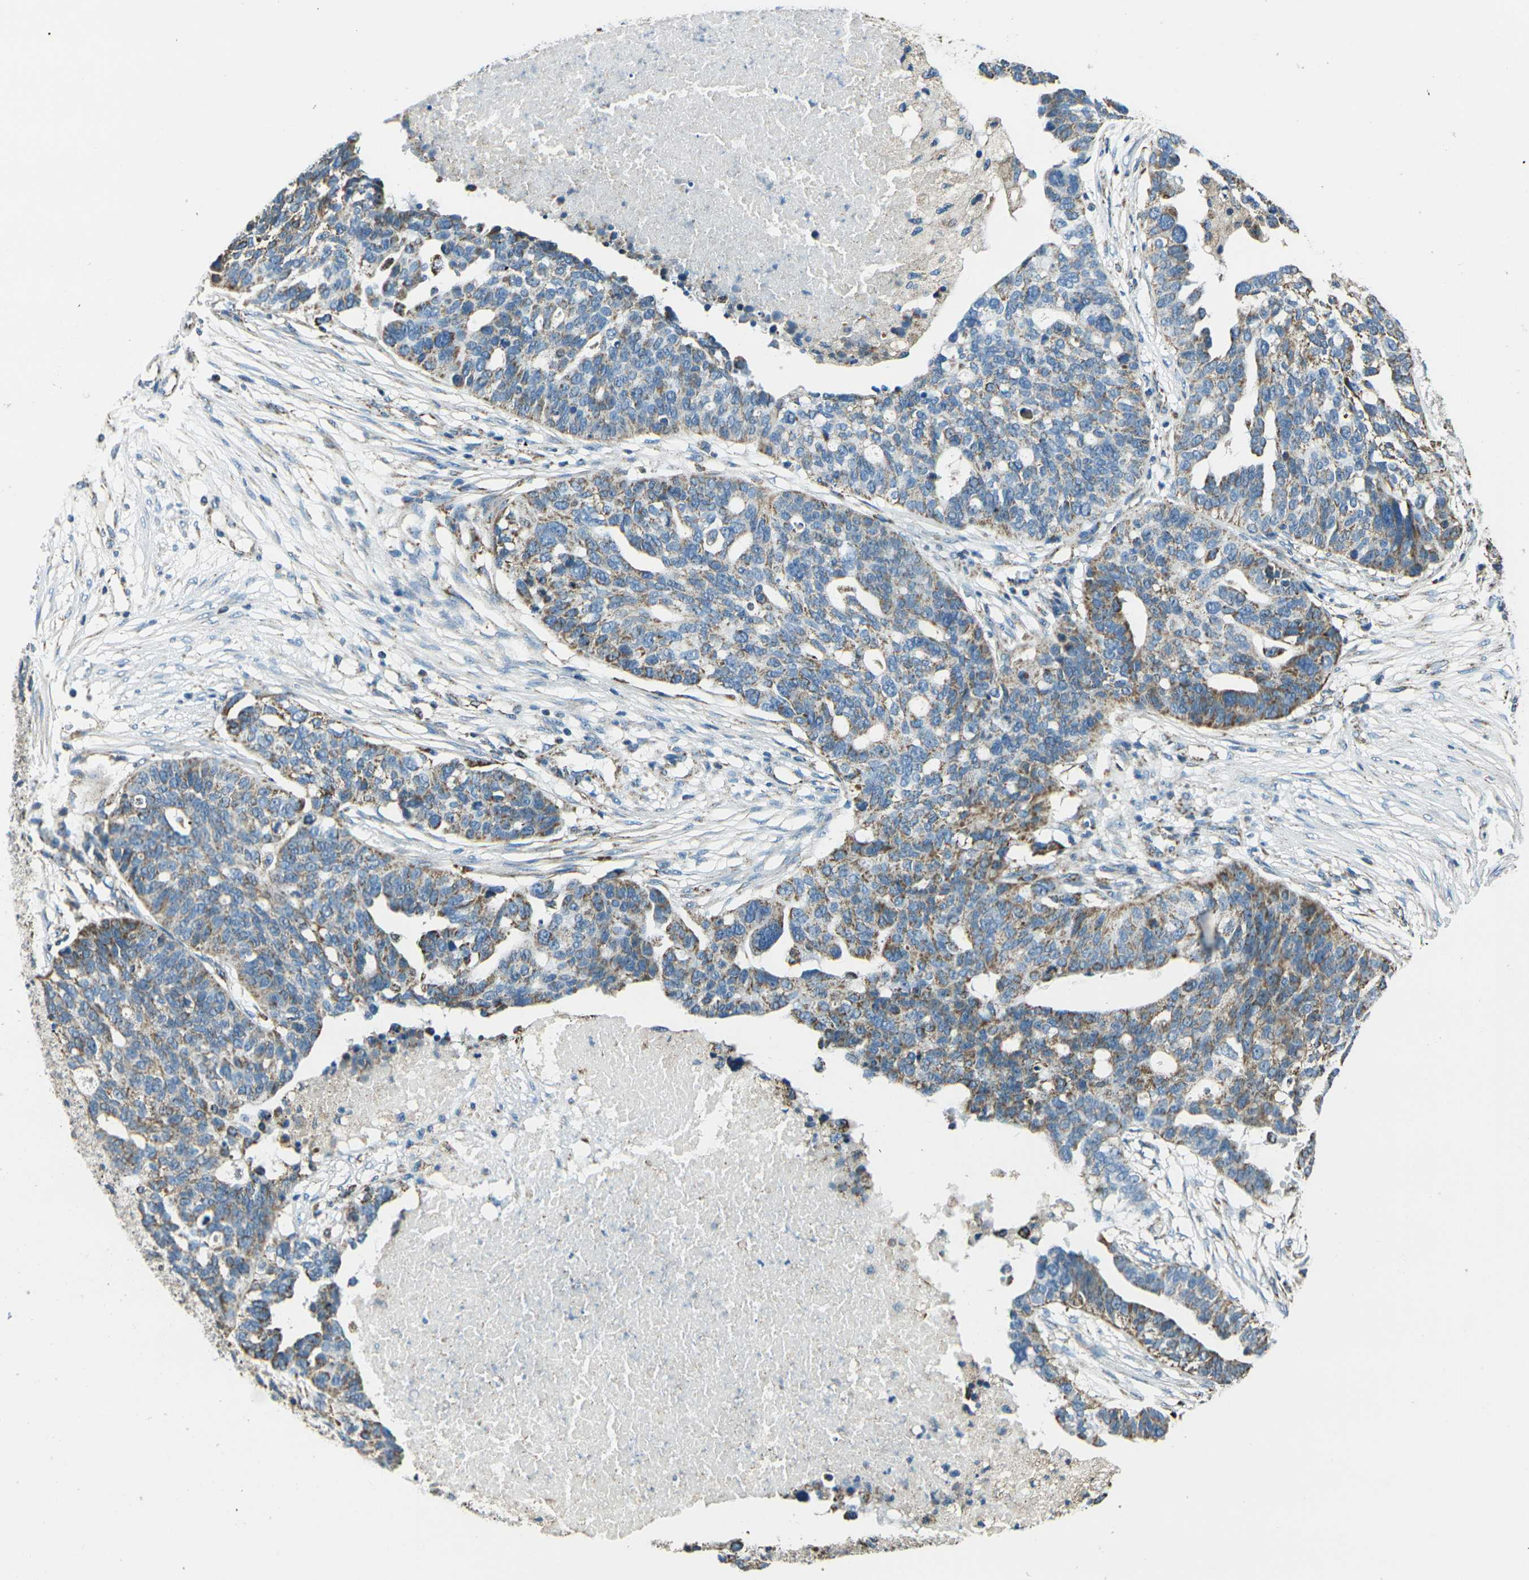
{"staining": {"intensity": "weak", "quantity": ">75%", "location": "cytoplasmic/membranous"}, "tissue": "ovarian cancer", "cell_type": "Tumor cells", "image_type": "cancer", "snomed": [{"axis": "morphology", "description": "Cystadenocarcinoma, serous, NOS"}, {"axis": "topography", "description": "Ovary"}], "caption": "Brown immunohistochemical staining in human serous cystadenocarcinoma (ovarian) demonstrates weak cytoplasmic/membranous positivity in about >75% of tumor cells.", "gene": "IRF3", "patient": {"sex": "female", "age": 59}}